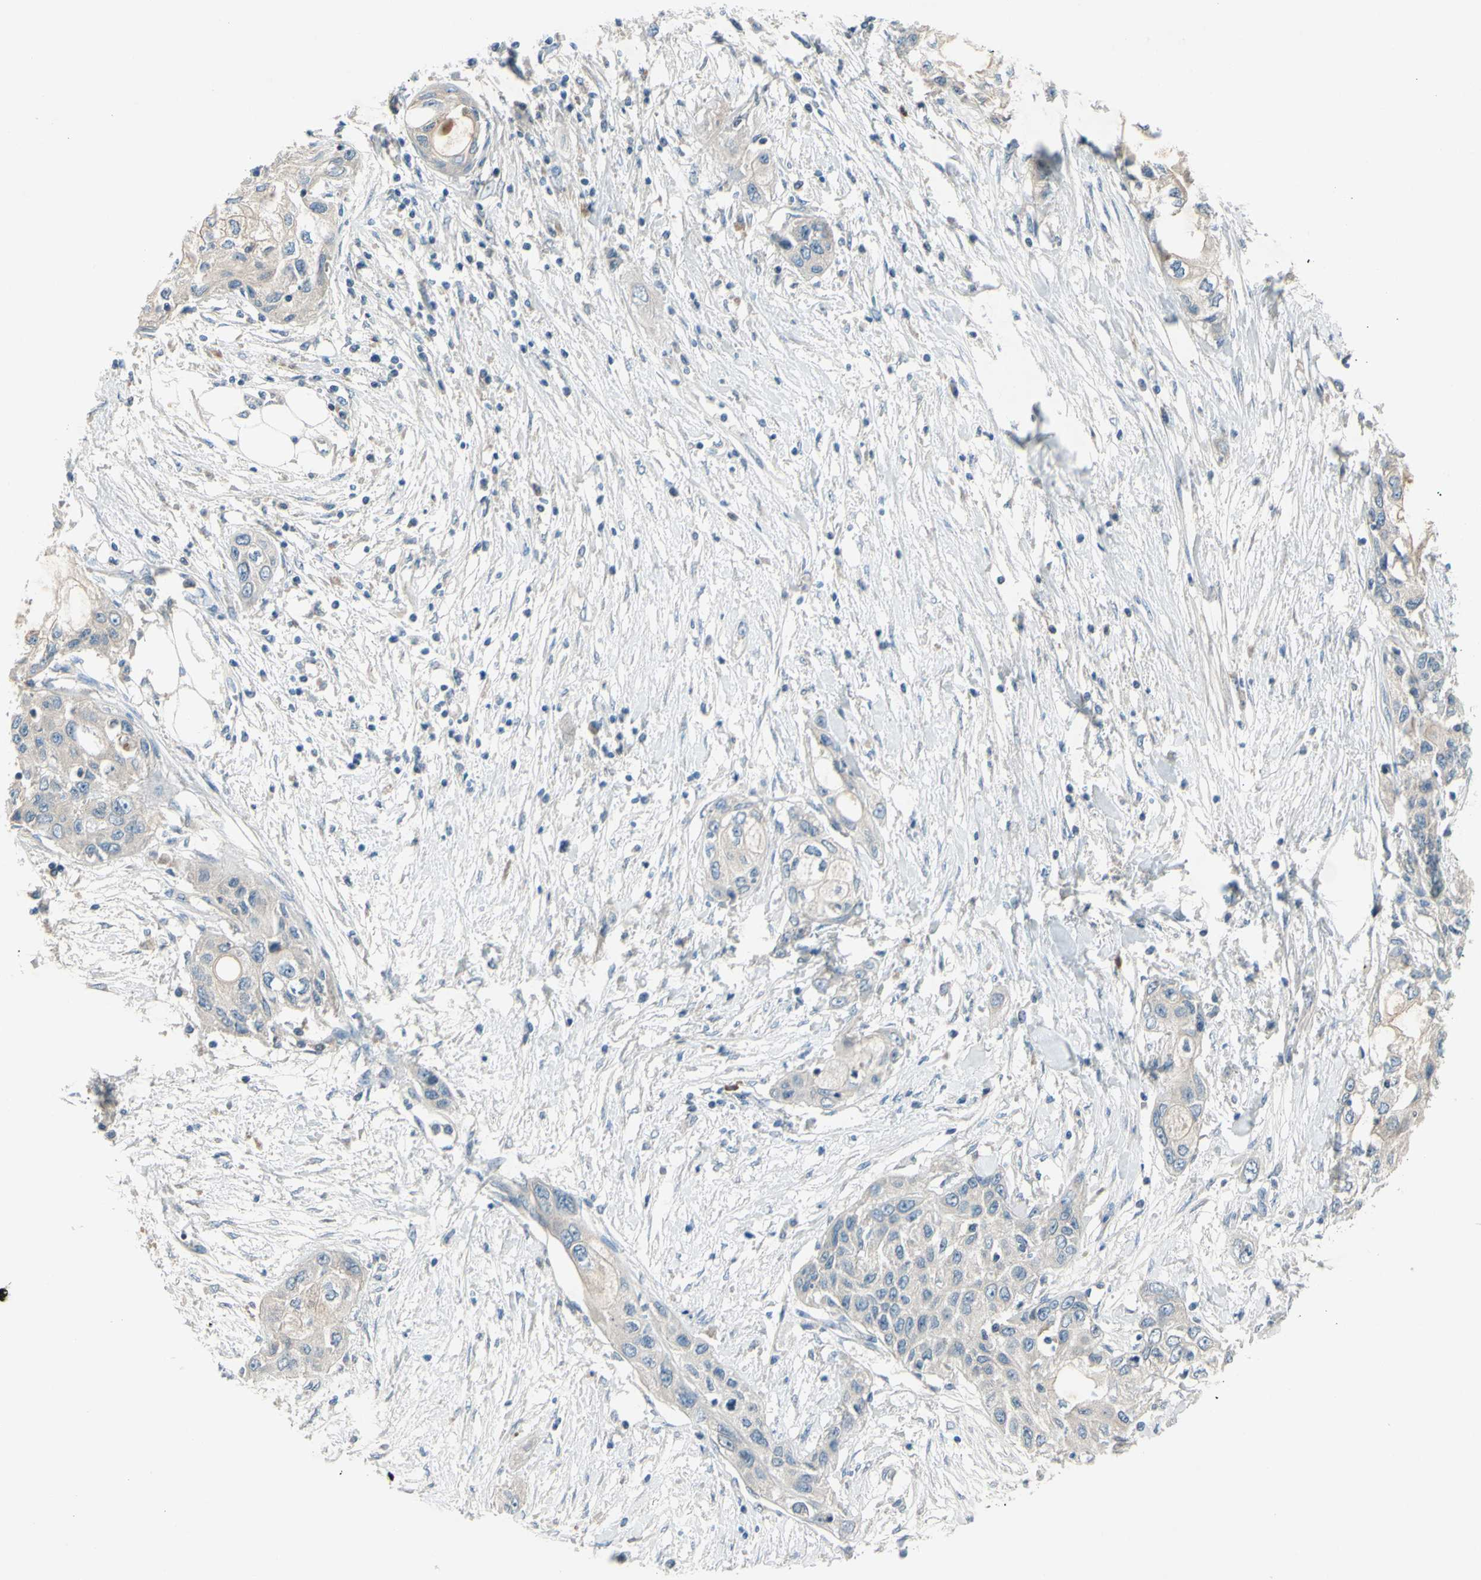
{"staining": {"intensity": "negative", "quantity": "none", "location": "none"}, "tissue": "pancreatic cancer", "cell_type": "Tumor cells", "image_type": "cancer", "snomed": [{"axis": "morphology", "description": "Adenocarcinoma, NOS"}, {"axis": "topography", "description": "Pancreas"}], "caption": "Photomicrograph shows no protein positivity in tumor cells of pancreatic cancer tissue.", "gene": "ATRN", "patient": {"sex": "female", "age": 70}}